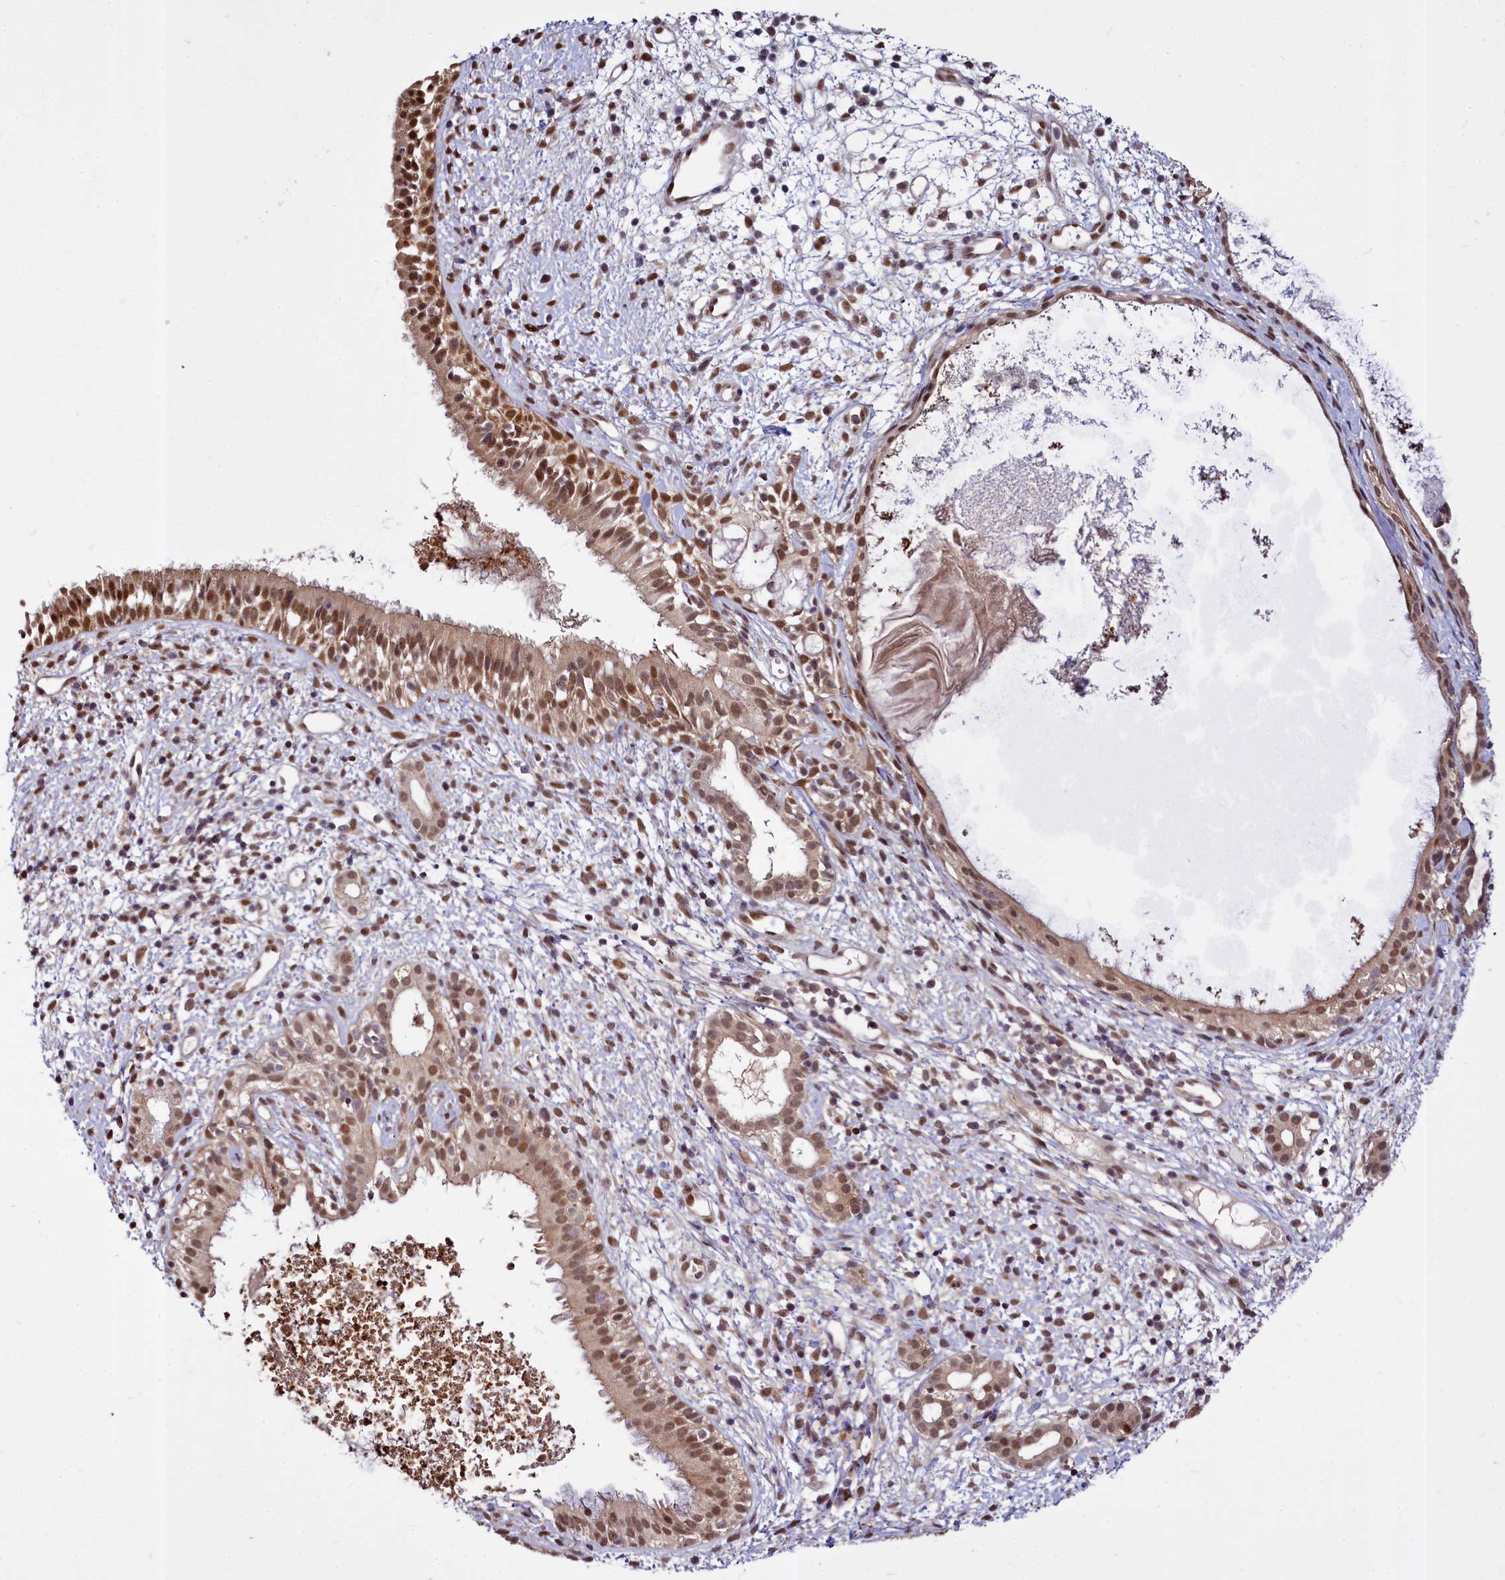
{"staining": {"intensity": "moderate", "quantity": ">75%", "location": "nuclear"}, "tissue": "nasopharynx", "cell_type": "Respiratory epithelial cells", "image_type": "normal", "snomed": [{"axis": "morphology", "description": "Normal tissue, NOS"}, {"axis": "topography", "description": "Nasopharynx"}], "caption": "Nasopharynx stained with DAB IHC shows medium levels of moderate nuclear staining in approximately >75% of respiratory epithelial cells.", "gene": "MAML2", "patient": {"sex": "male", "age": 22}}